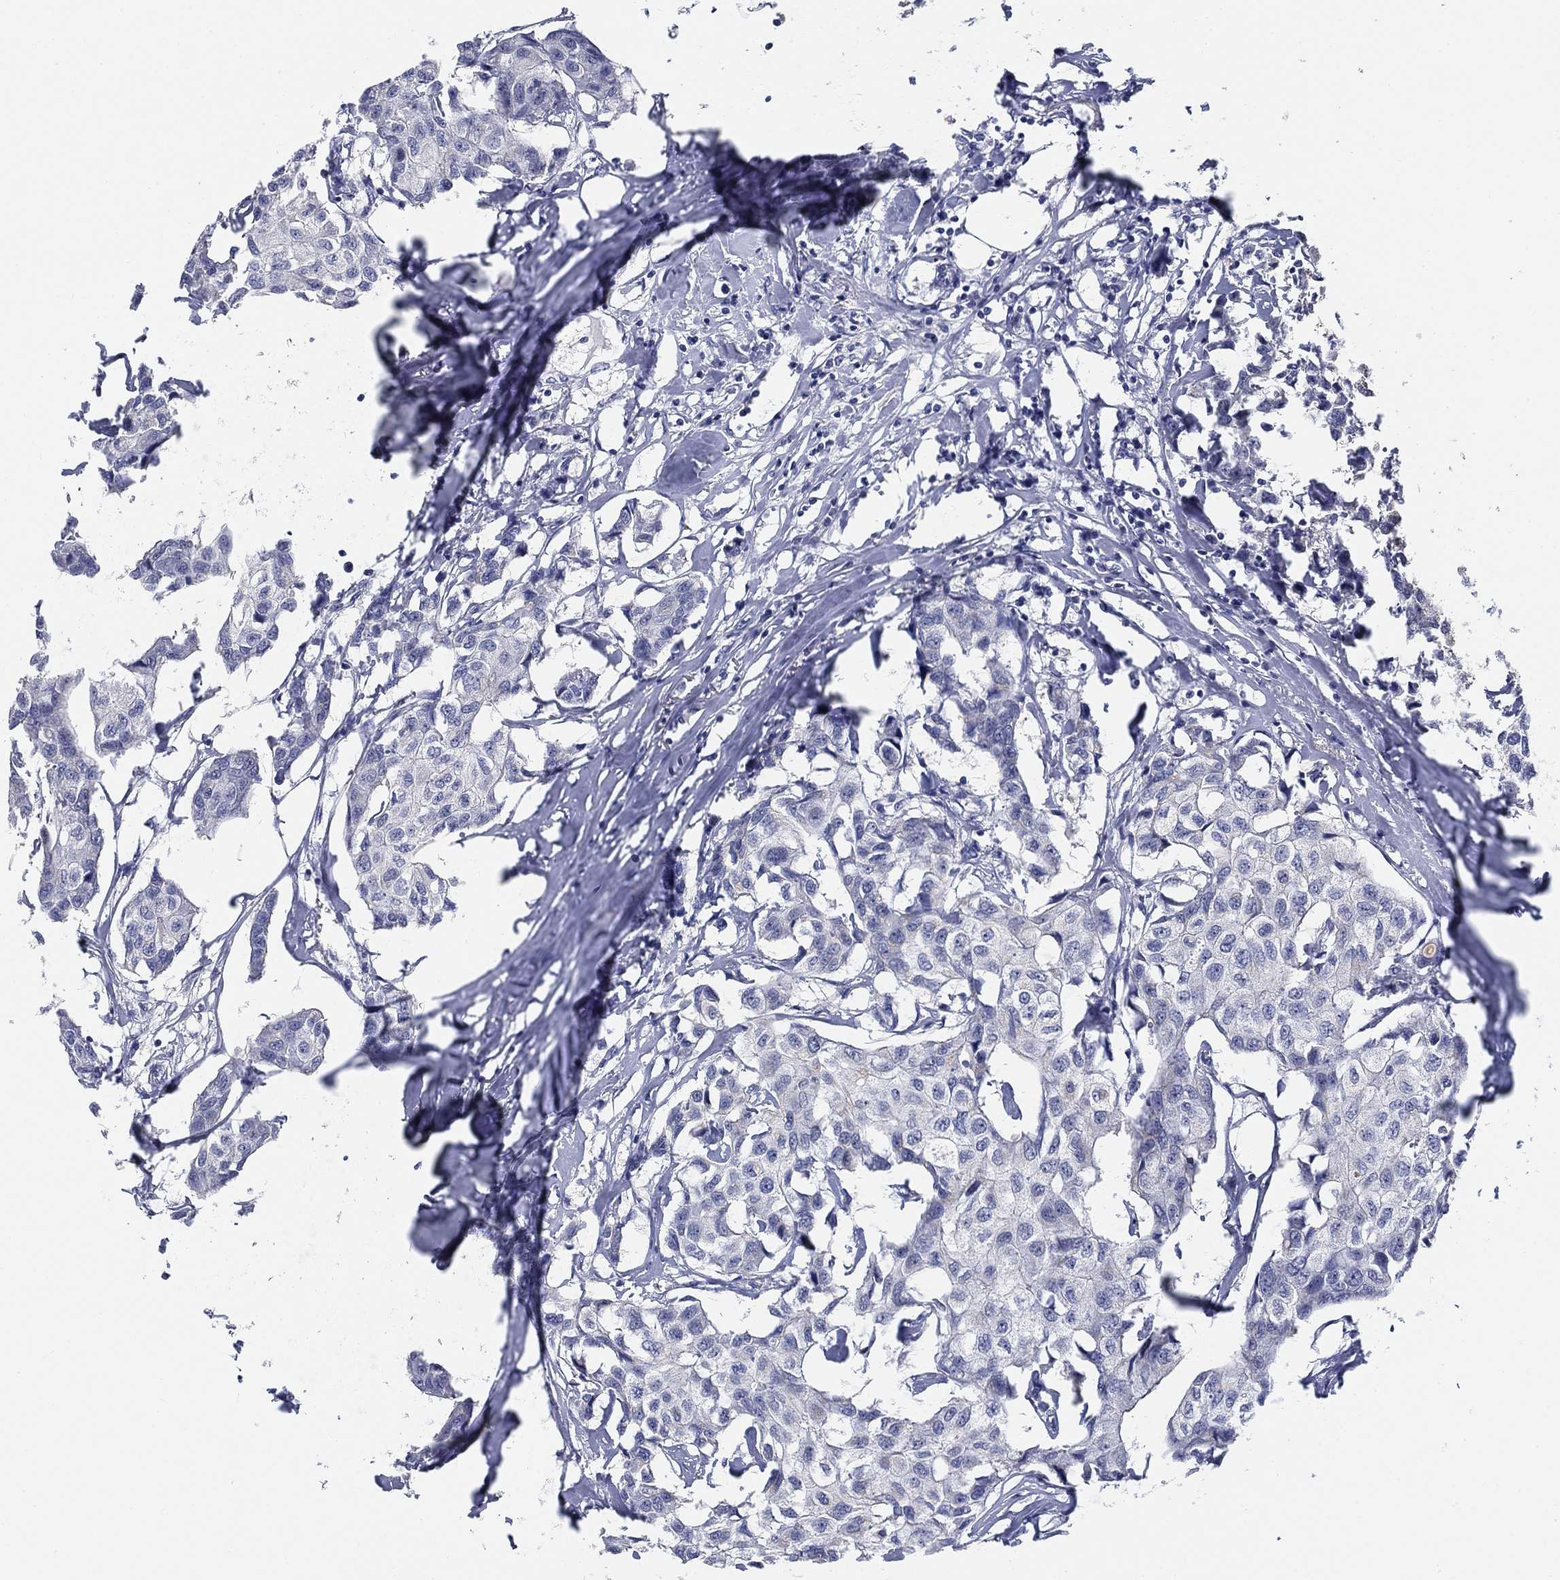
{"staining": {"intensity": "negative", "quantity": "none", "location": "none"}, "tissue": "breast cancer", "cell_type": "Tumor cells", "image_type": "cancer", "snomed": [{"axis": "morphology", "description": "Duct carcinoma"}, {"axis": "topography", "description": "Breast"}], "caption": "A high-resolution image shows immunohistochemistry (IHC) staining of infiltrating ductal carcinoma (breast), which displays no significant positivity in tumor cells. (Stains: DAB IHC with hematoxylin counter stain, Microscopy: brightfield microscopy at high magnification).", "gene": "CLUL1", "patient": {"sex": "female", "age": 80}}